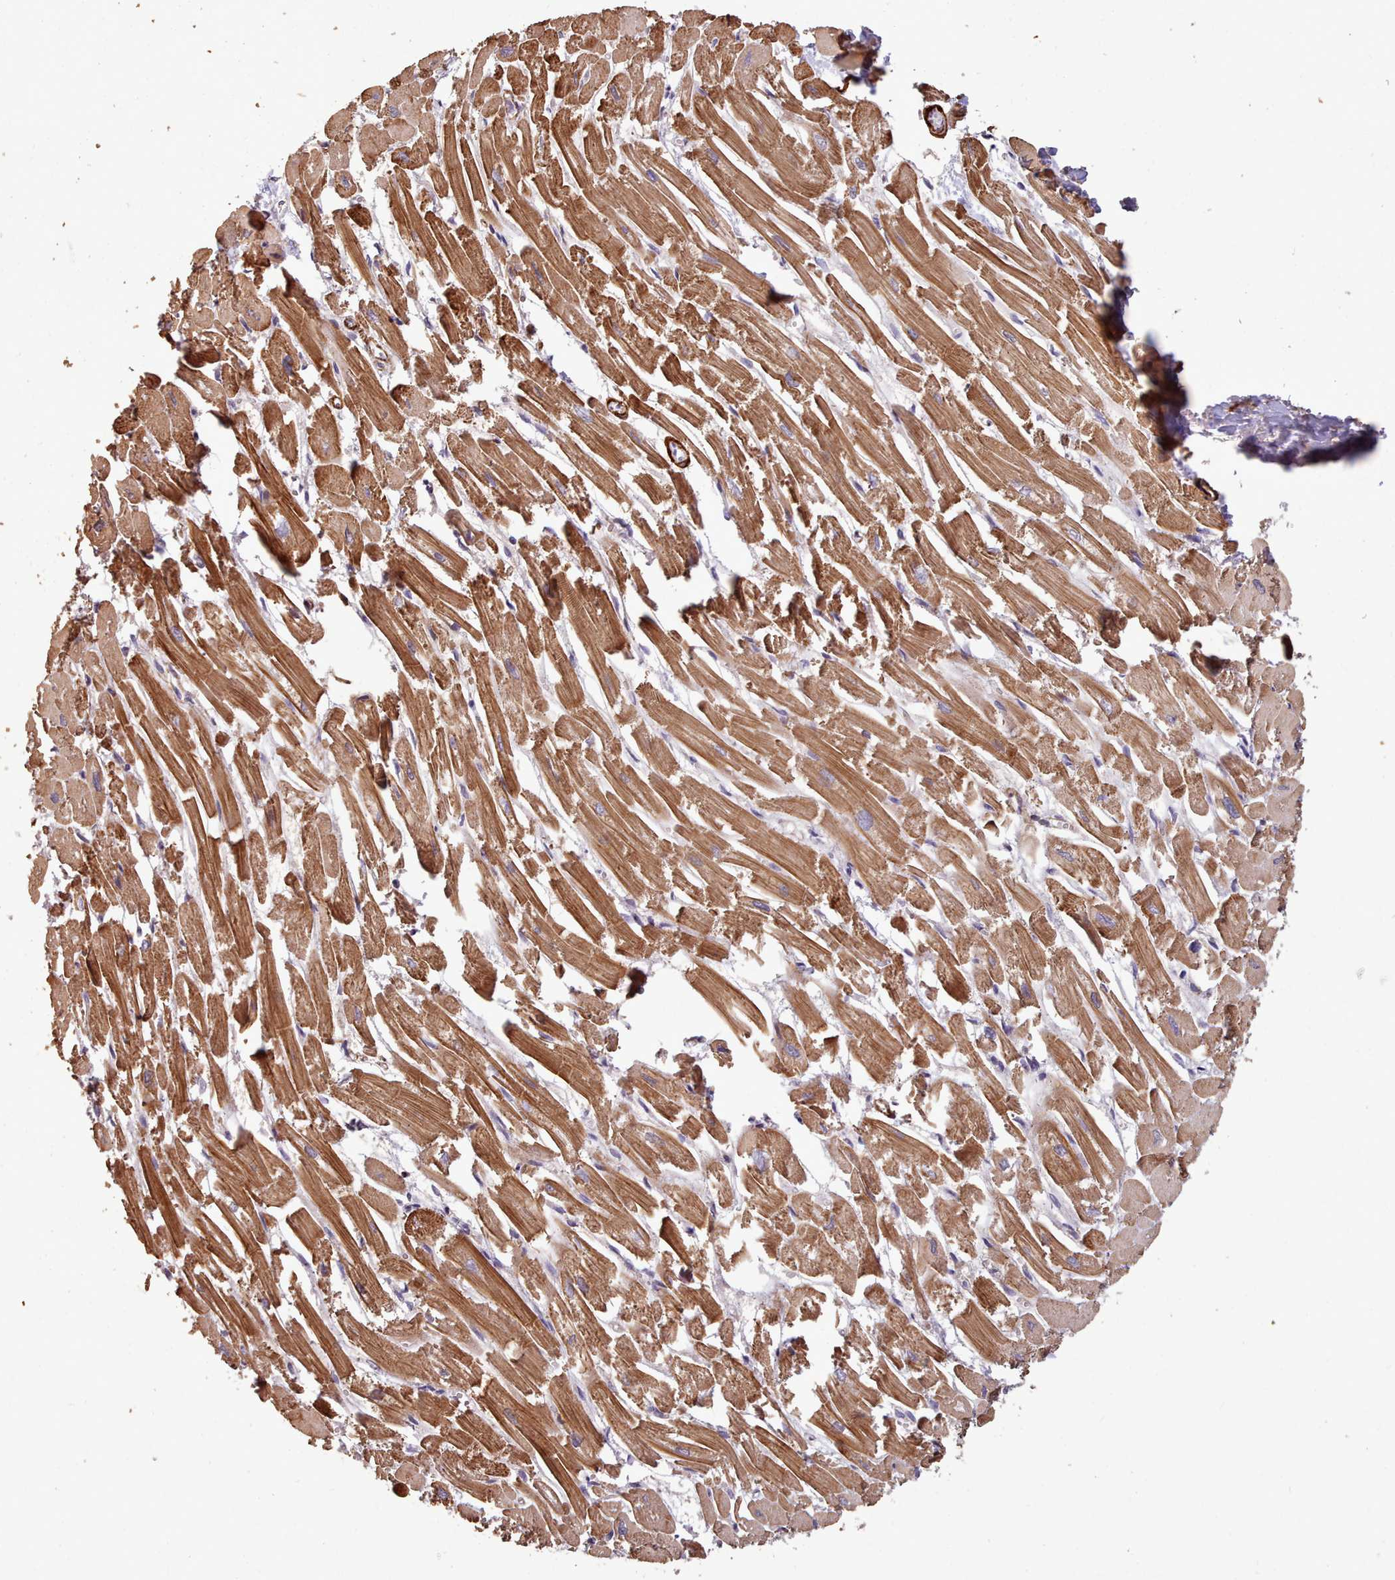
{"staining": {"intensity": "strong", "quantity": ">75%", "location": "cytoplasmic/membranous"}, "tissue": "heart muscle", "cell_type": "Cardiomyocytes", "image_type": "normal", "snomed": [{"axis": "morphology", "description": "Normal tissue, NOS"}, {"axis": "topography", "description": "Heart"}], "caption": "The image reveals immunohistochemical staining of unremarkable heart muscle. There is strong cytoplasmic/membranous staining is appreciated in about >75% of cardiomyocytes.", "gene": "NLRC4", "patient": {"sex": "male", "age": 54}}